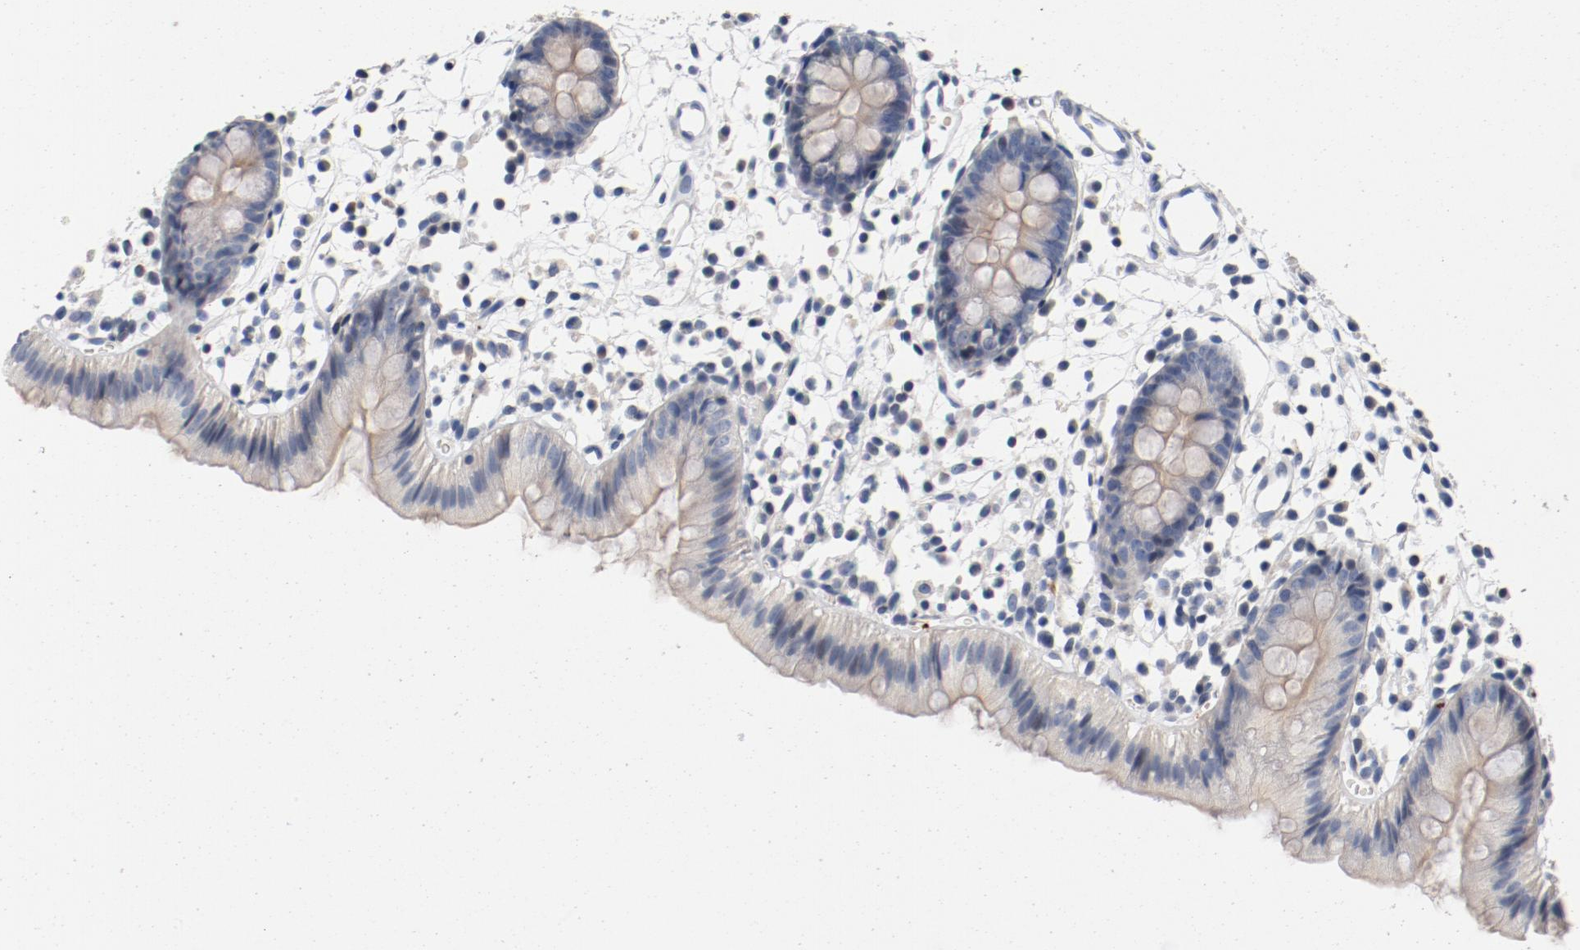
{"staining": {"intensity": "negative", "quantity": "none", "location": "none"}, "tissue": "colon", "cell_type": "Endothelial cells", "image_type": "normal", "snomed": [{"axis": "morphology", "description": "Normal tissue, NOS"}, {"axis": "topography", "description": "Colon"}], "caption": "High magnification brightfield microscopy of benign colon stained with DAB (3,3'-diaminobenzidine) (brown) and counterstained with hematoxylin (blue): endothelial cells show no significant positivity. (Immunohistochemistry (ihc), brightfield microscopy, high magnification).", "gene": "PIM1", "patient": {"sex": "male", "age": 14}}